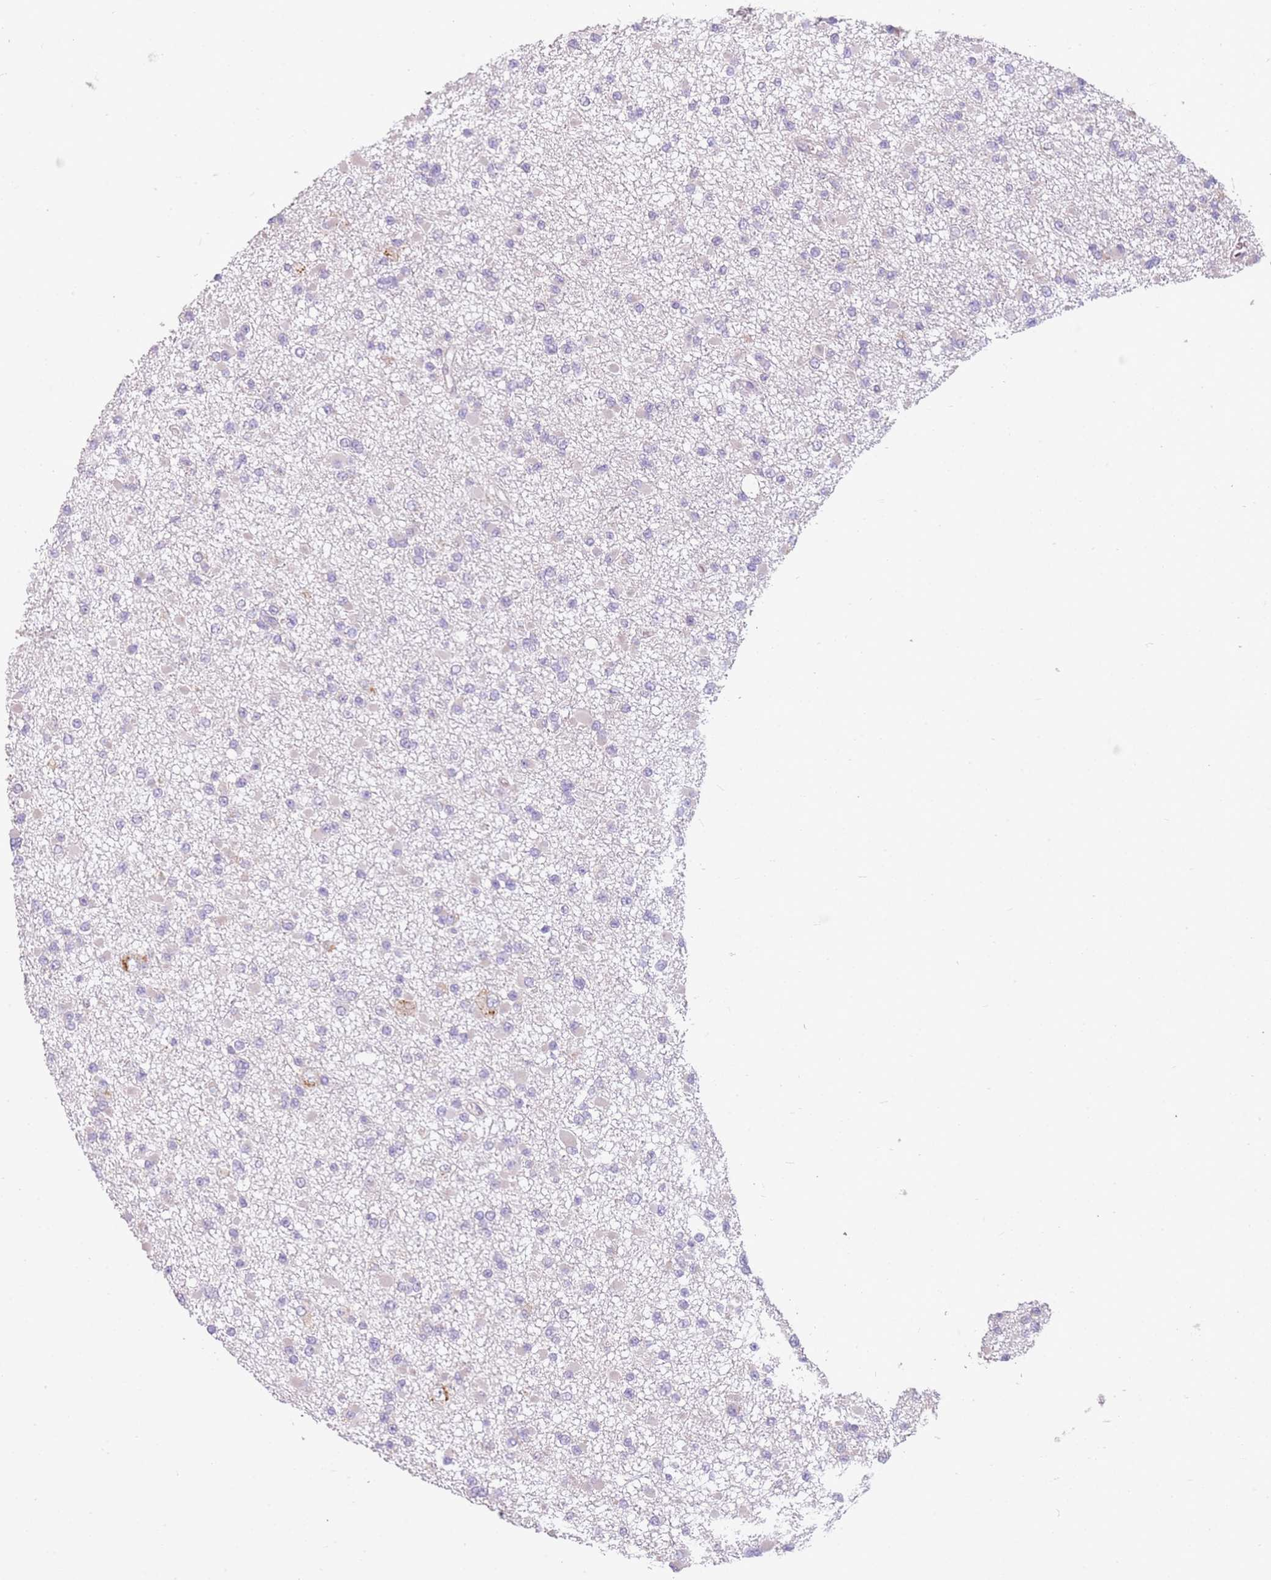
{"staining": {"intensity": "negative", "quantity": "none", "location": "none"}, "tissue": "glioma", "cell_type": "Tumor cells", "image_type": "cancer", "snomed": [{"axis": "morphology", "description": "Glioma, malignant, Low grade"}, {"axis": "topography", "description": "Brain"}], "caption": "Tumor cells are negative for protein expression in human low-grade glioma (malignant). (Brightfield microscopy of DAB (3,3'-diaminobenzidine) immunohistochemistry at high magnification).", "gene": "RPS28", "patient": {"sex": "female", "age": 22}}